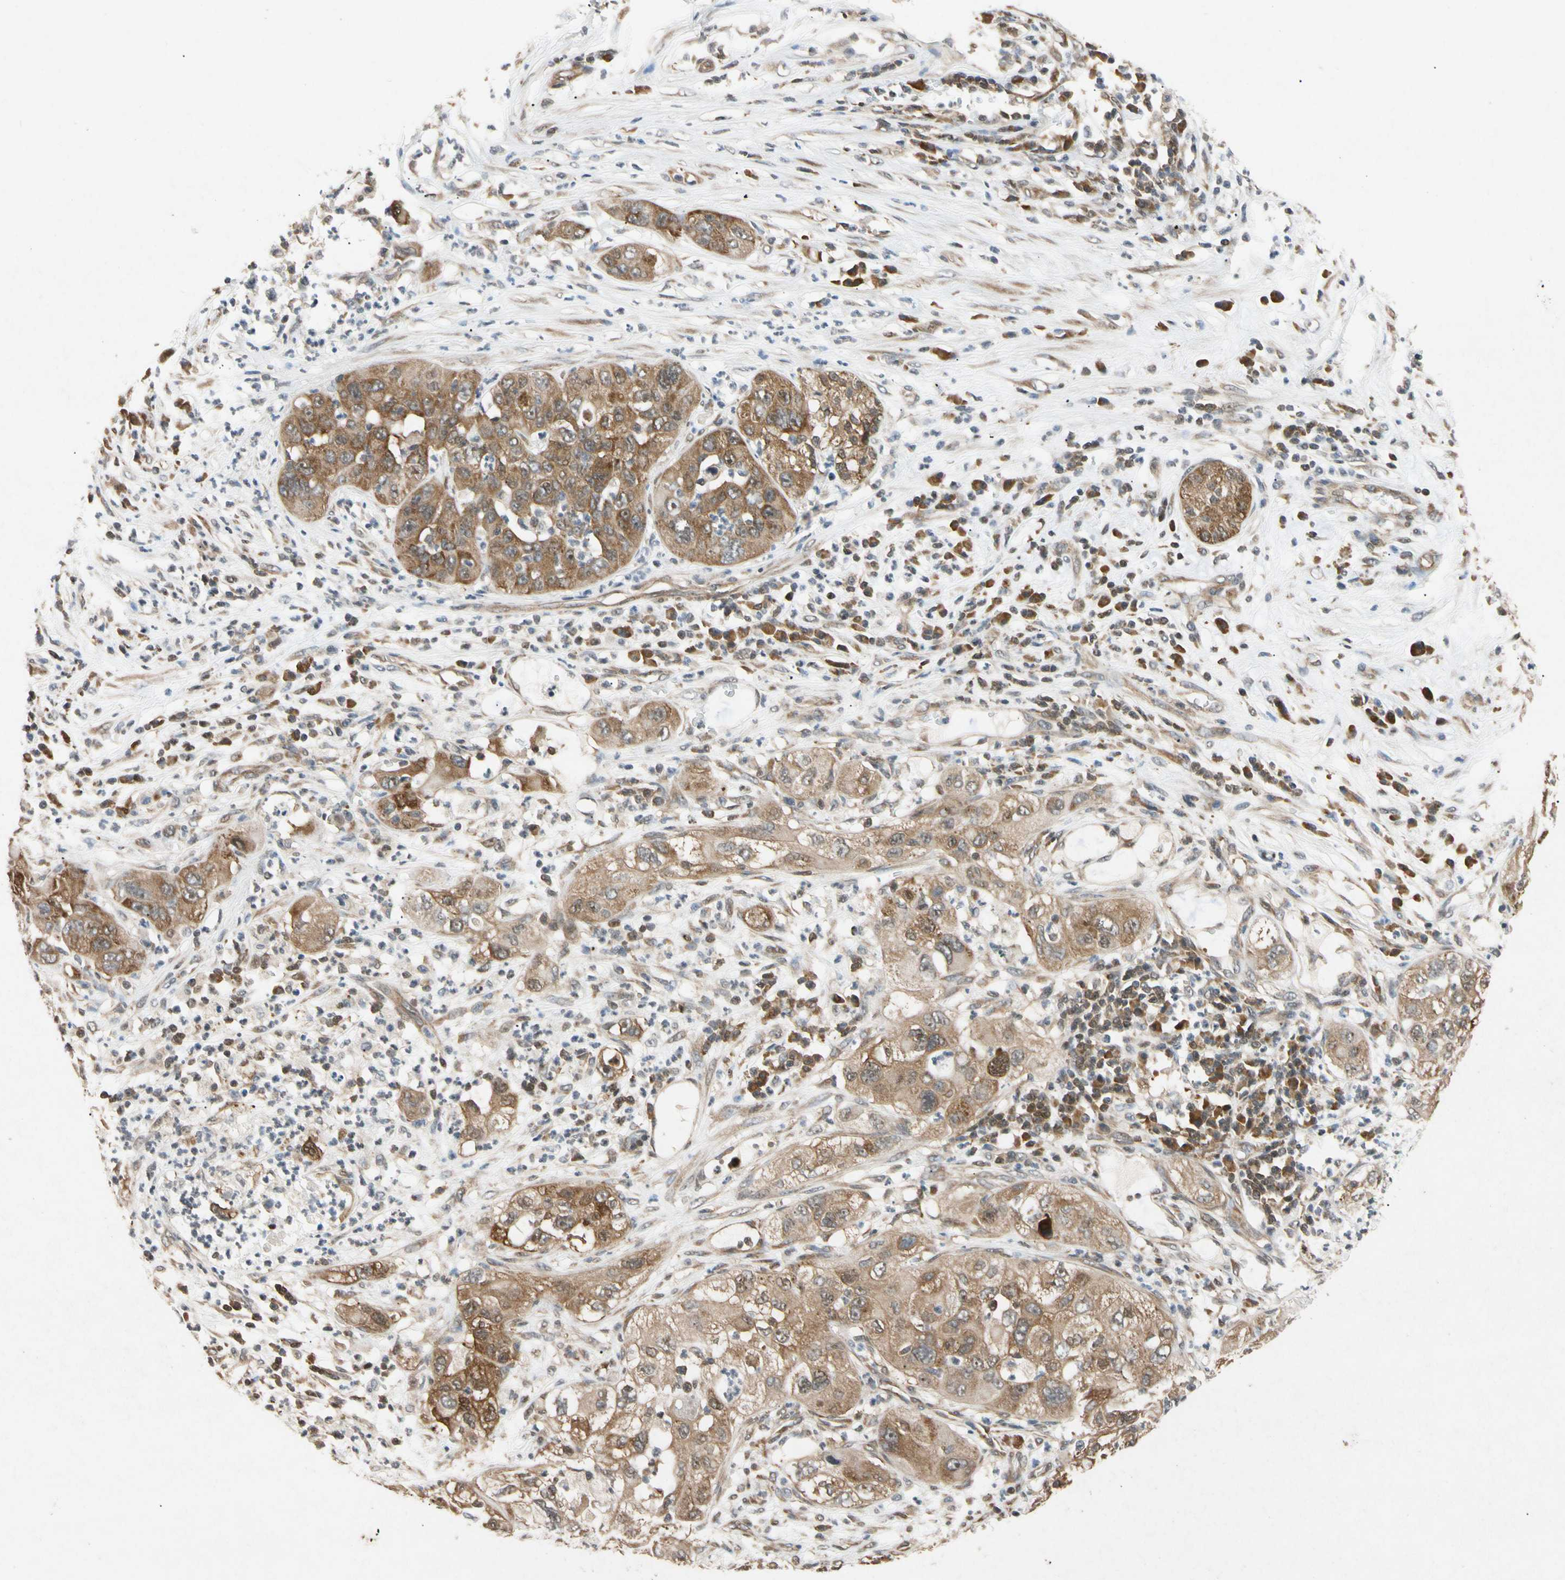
{"staining": {"intensity": "moderate", "quantity": ">75%", "location": "cytoplasmic/membranous,nuclear"}, "tissue": "pancreatic cancer", "cell_type": "Tumor cells", "image_type": "cancer", "snomed": [{"axis": "morphology", "description": "Adenocarcinoma, NOS"}, {"axis": "topography", "description": "Pancreas"}], "caption": "Moderate cytoplasmic/membranous and nuclear staining is identified in approximately >75% of tumor cells in adenocarcinoma (pancreatic).", "gene": "EIF1AX", "patient": {"sex": "female", "age": 78}}